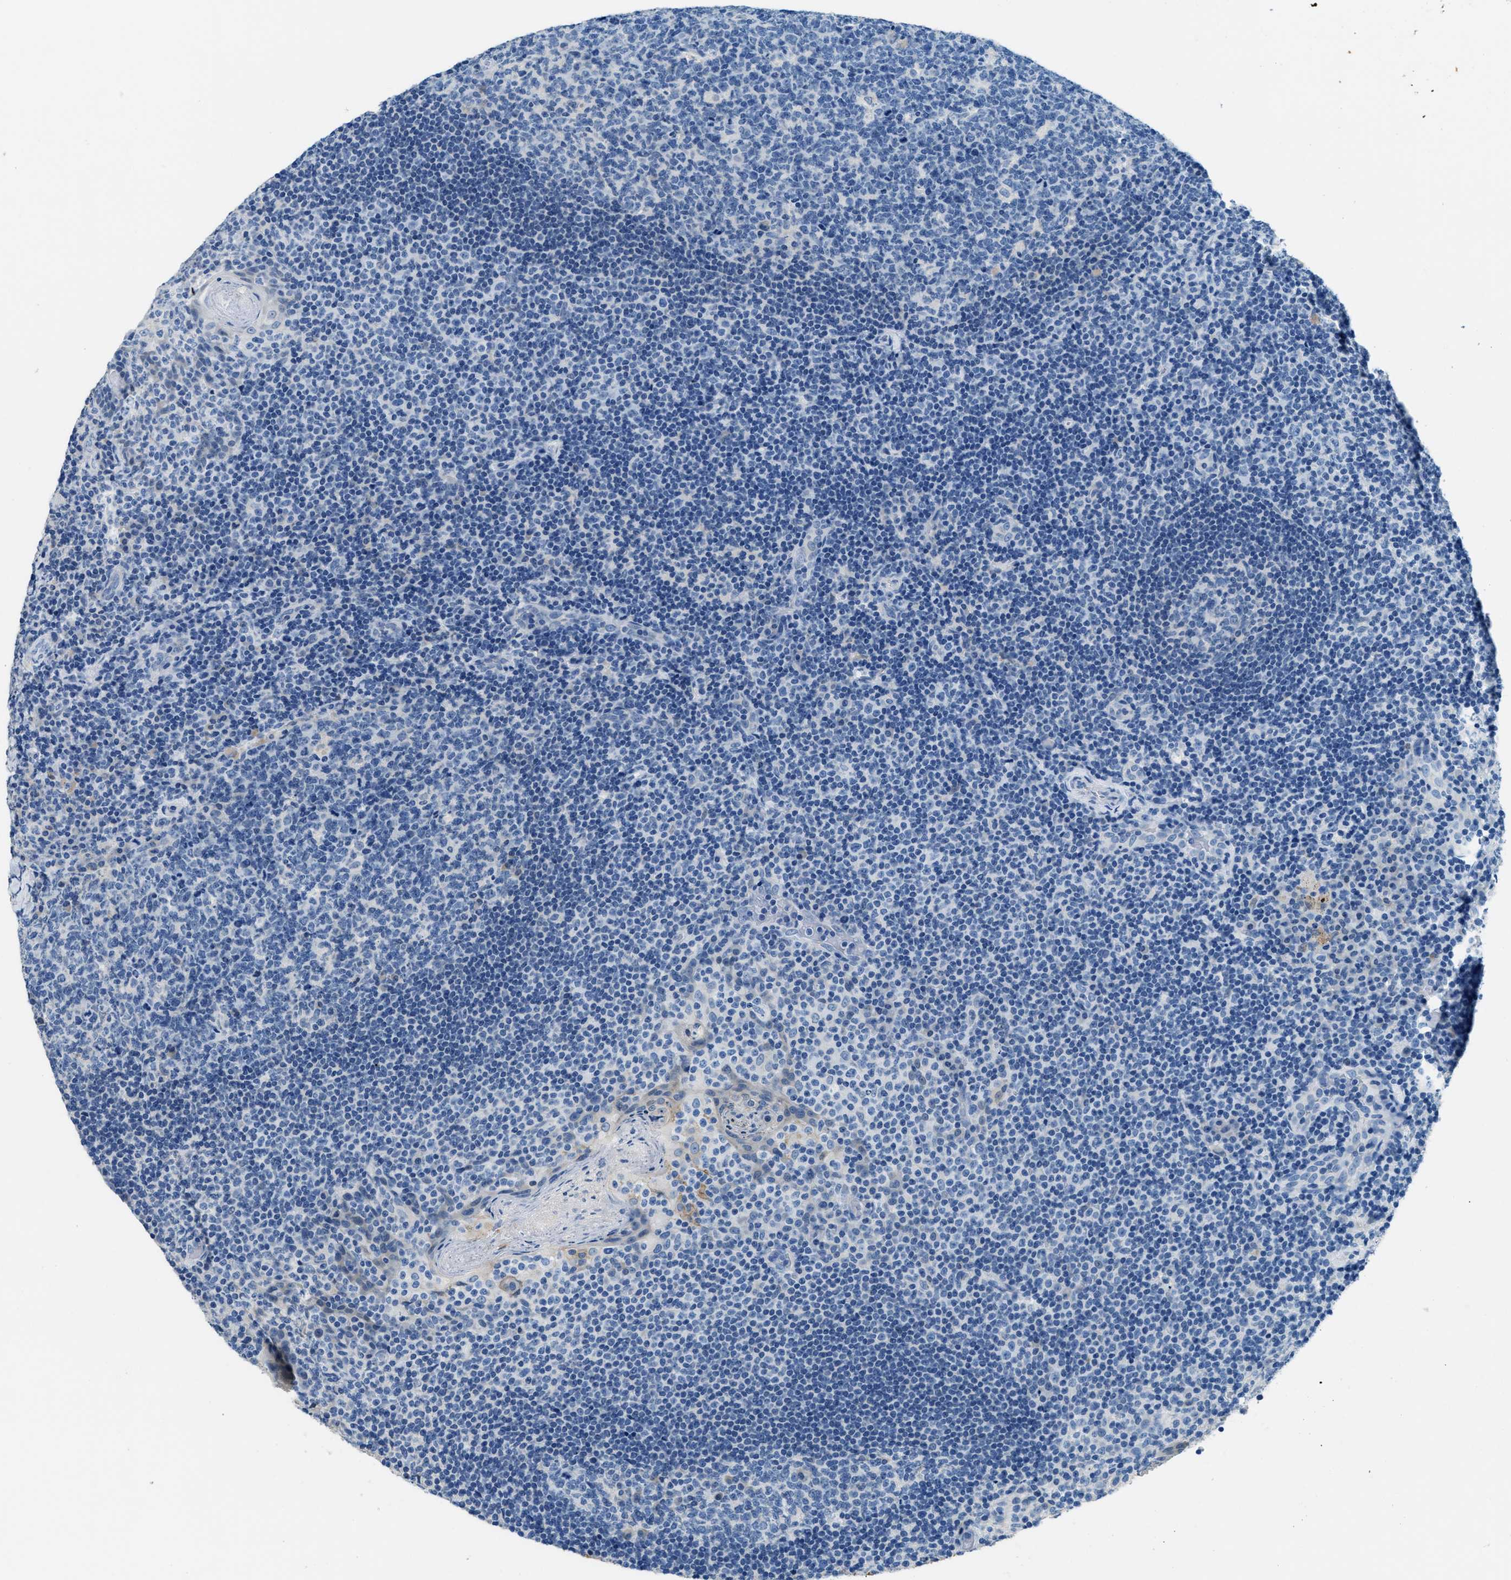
{"staining": {"intensity": "negative", "quantity": "none", "location": "none"}, "tissue": "tonsil", "cell_type": "Germinal center cells", "image_type": "normal", "snomed": [{"axis": "morphology", "description": "Normal tissue, NOS"}, {"axis": "topography", "description": "Tonsil"}], "caption": "DAB immunohistochemical staining of unremarkable human tonsil shows no significant expression in germinal center cells.", "gene": "CLDN18", "patient": {"sex": "male", "age": 17}}